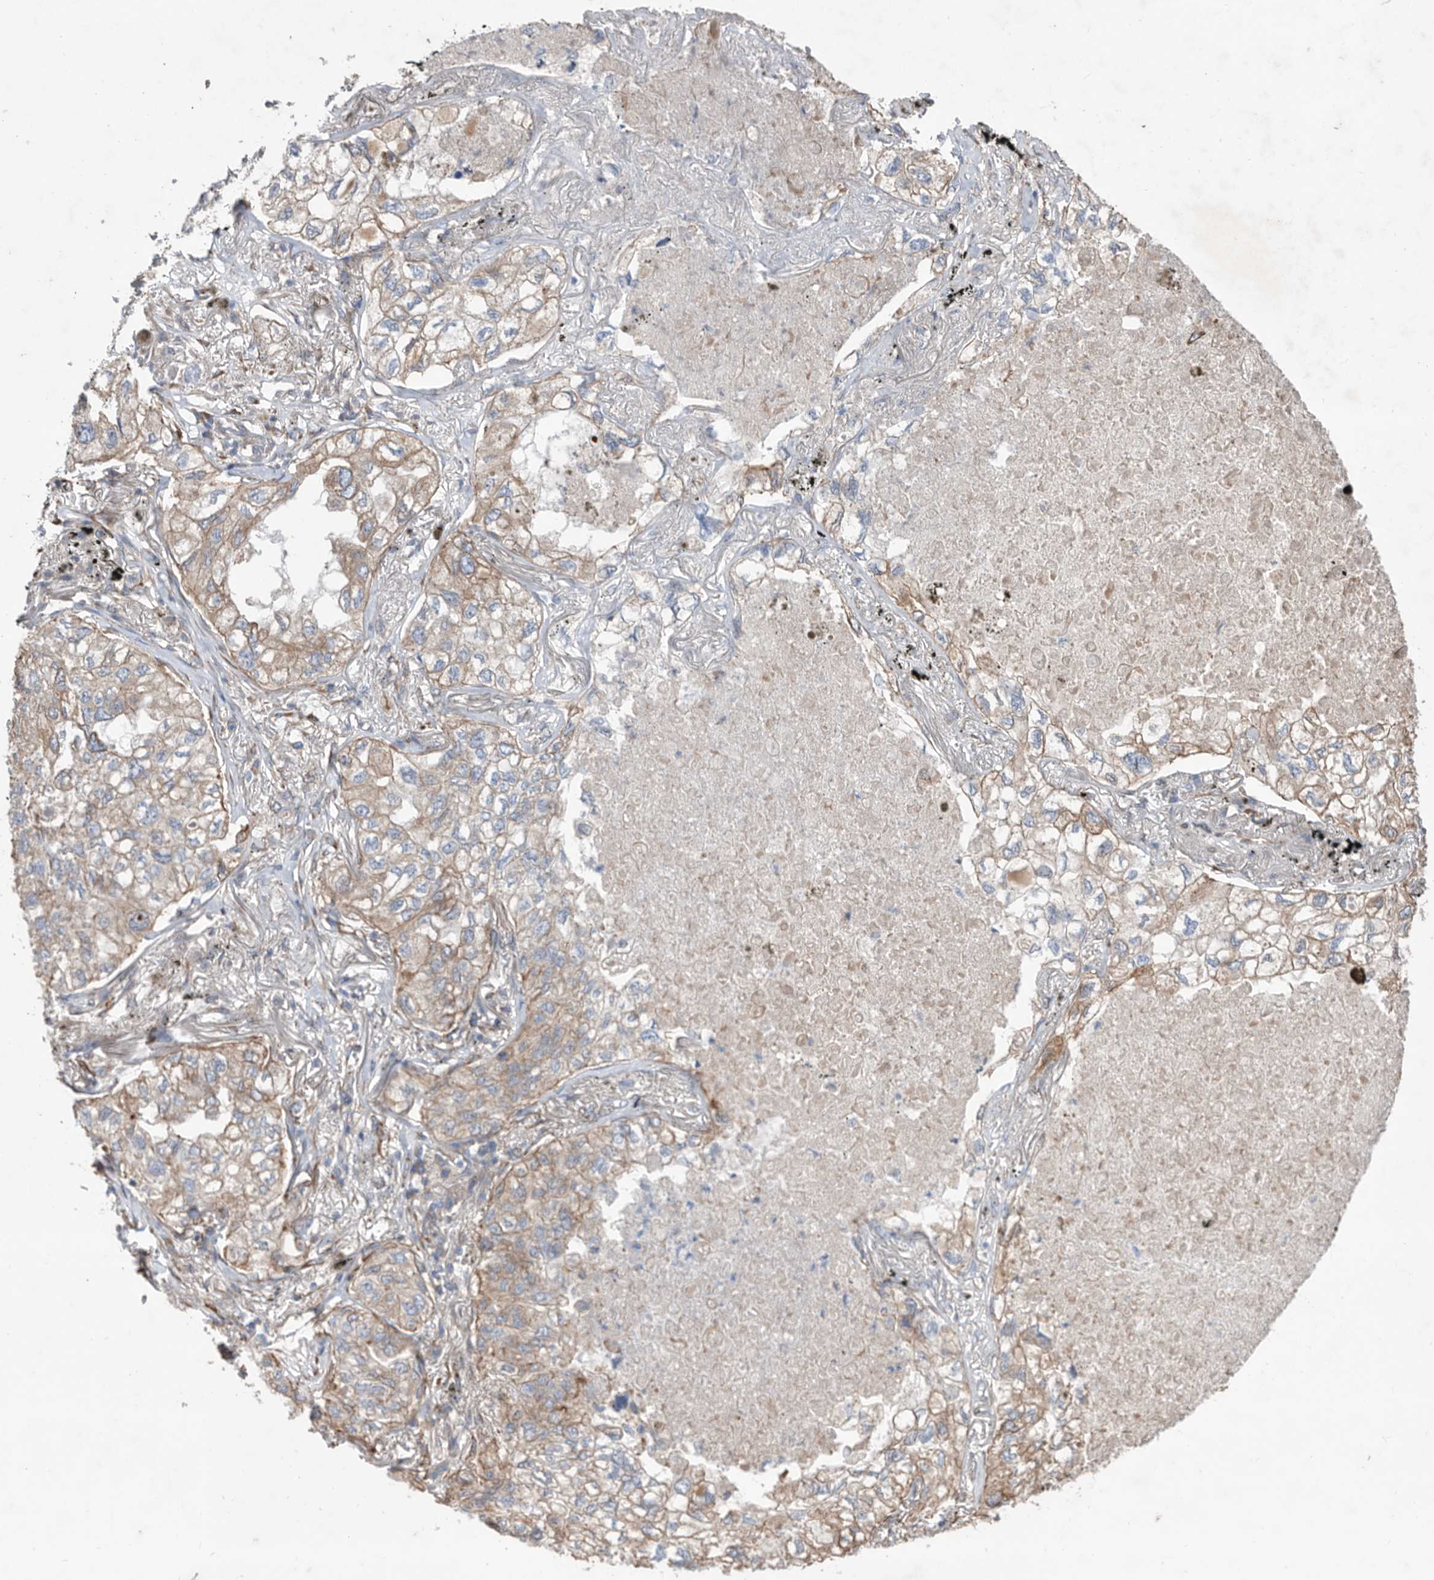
{"staining": {"intensity": "weak", "quantity": ">75%", "location": "cytoplasmic/membranous"}, "tissue": "lung cancer", "cell_type": "Tumor cells", "image_type": "cancer", "snomed": [{"axis": "morphology", "description": "Adenocarcinoma, NOS"}, {"axis": "topography", "description": "Lung"}], "caption": "Lung adenocarcinoma stained with a brown dye displays weak cytoplasmic/membranous positive staining in approximately >75% of tumor cells.", "gene": "ATP13A3", "patient": {"sex": "male", "age": 65}}